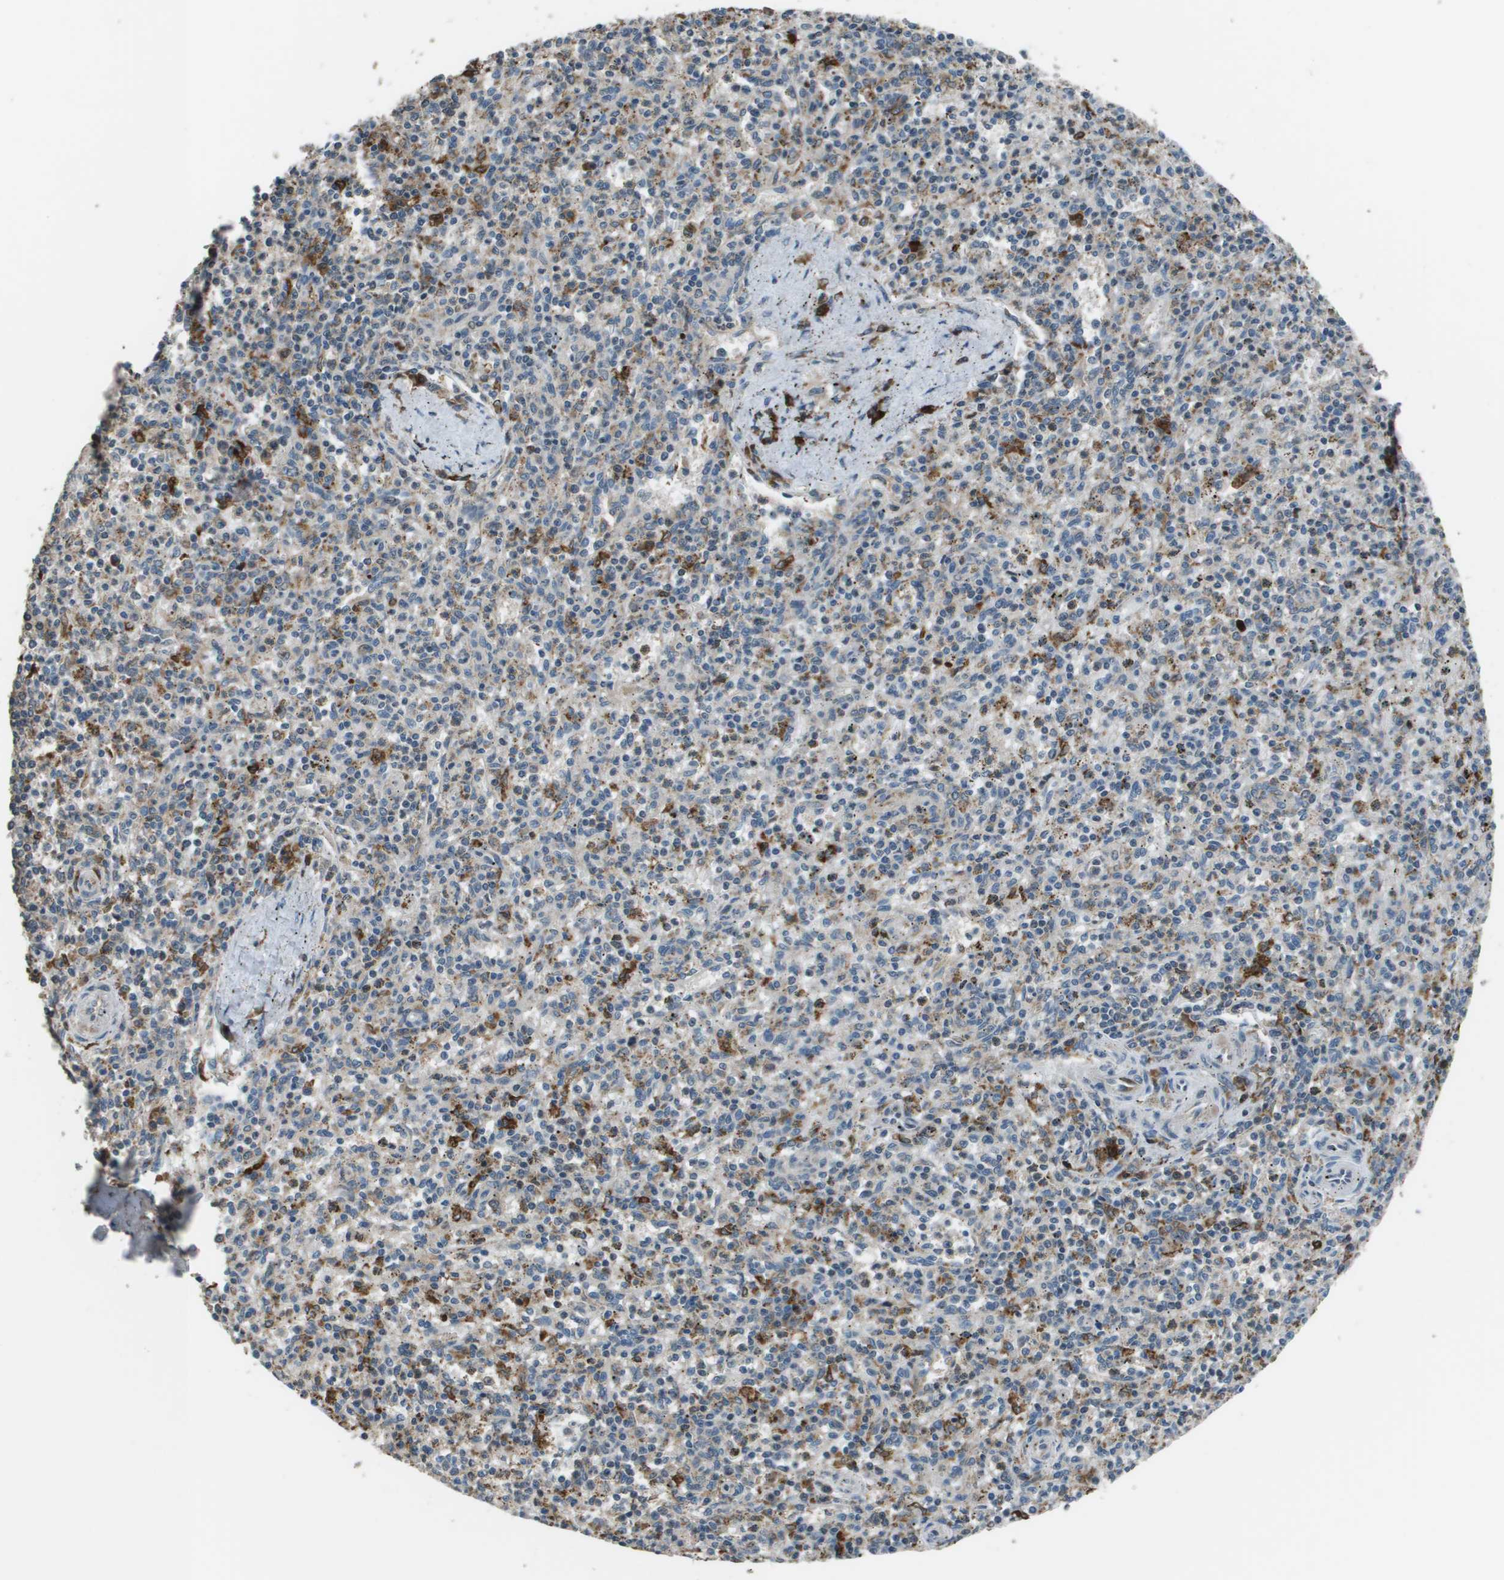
{"staining": {"intensity": "moderate", "quantity": "<25%", "location": "cytoplasmic/membranous"}, "tissue": "spleen", "cell_type": "Cells in red pulp", "image_type": "normal", "snomed": [{"axis": "morphology", "description": "Normal tissue, NOS"}, {"axis": "topography", "description": "Spleen"}], "caption": "The histopathology image exhibits staining of normal spleen, revealing moderate cytoplasmic/membranous protein staining (brown color) within cells in red pulp. The protein of interest is shown in brown color, while the nuclei are stained blue.", "gene": "GOSR2", "patient": {"sex": "male", "age": 72}}